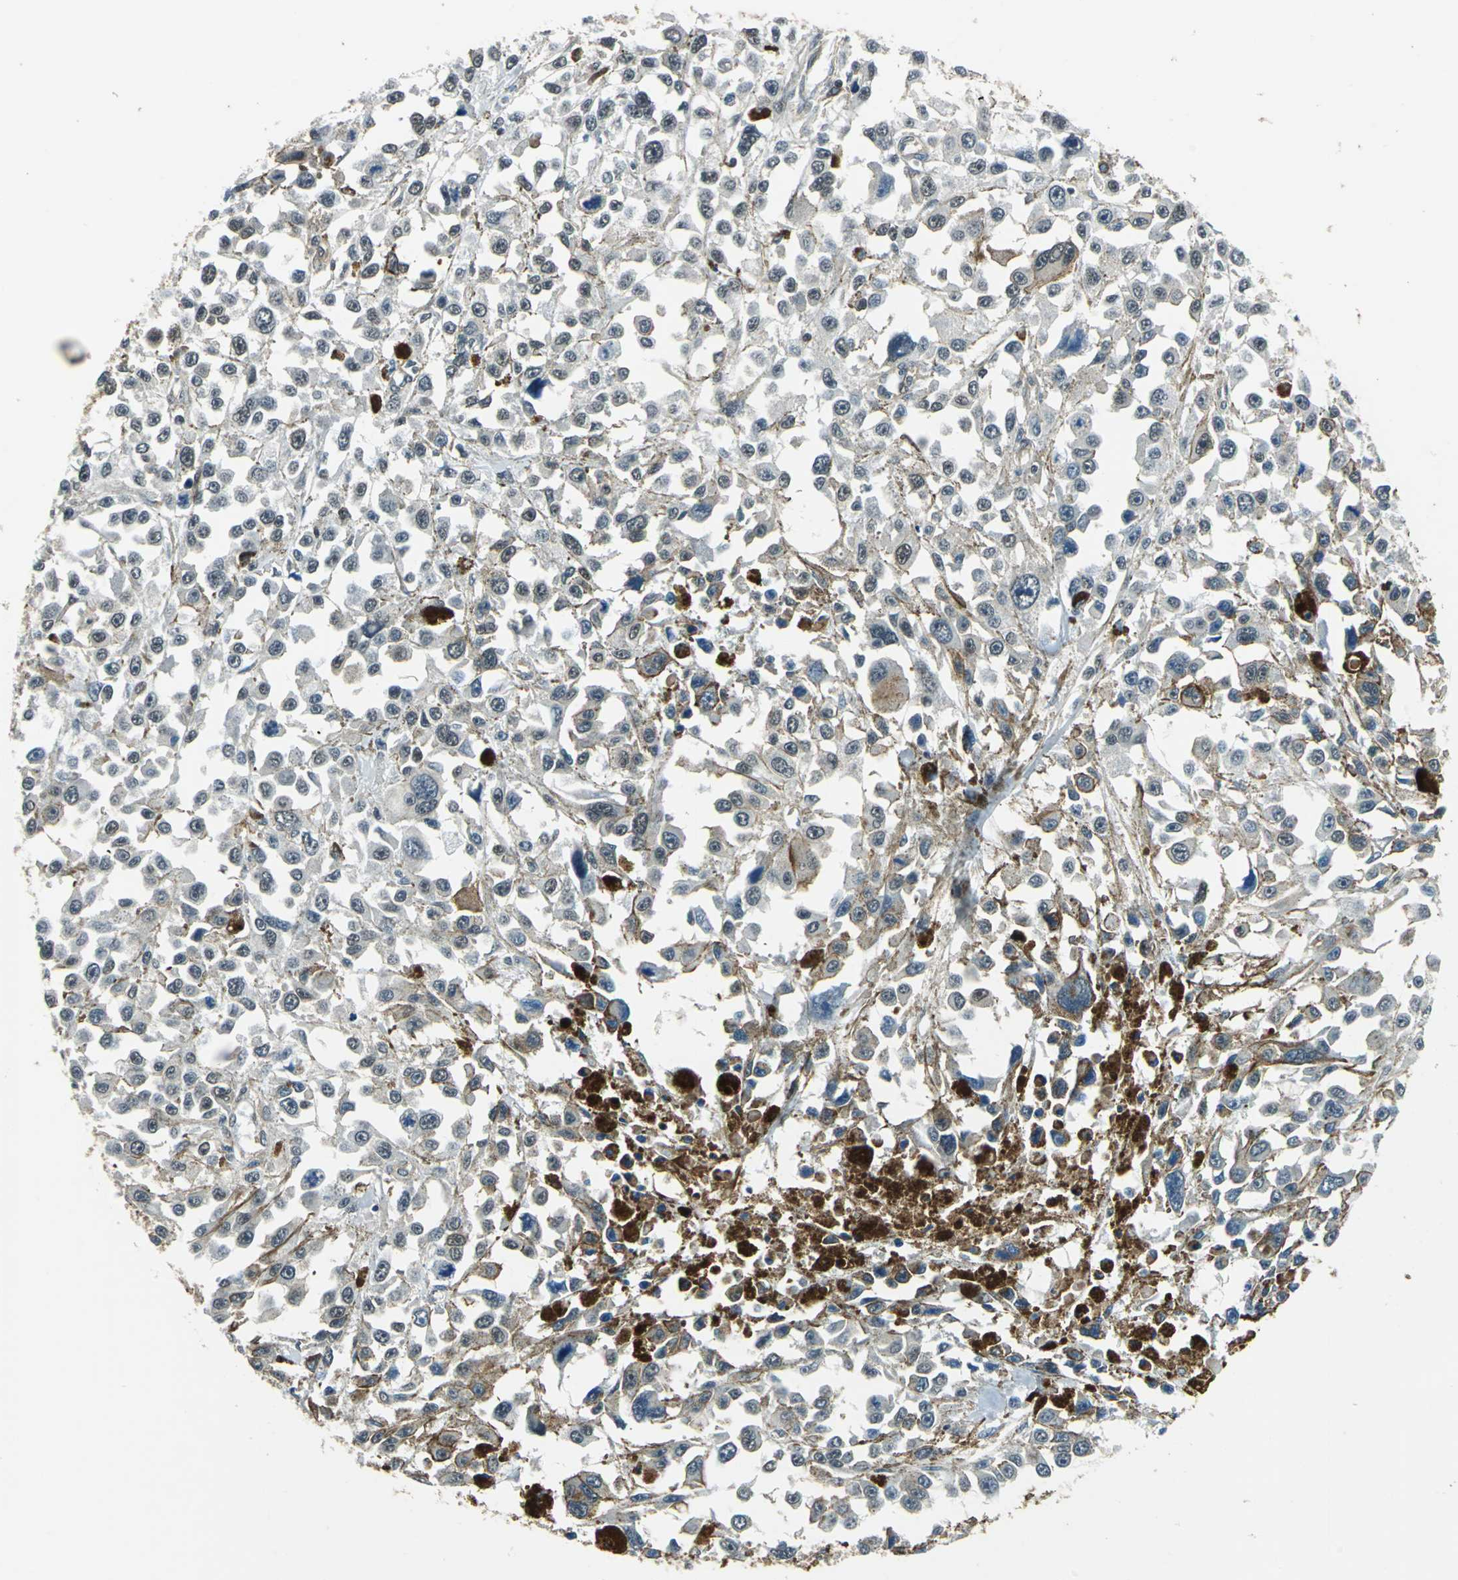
{"staining": {"intensity": "weak", "quantity": "<25%", "location": "cytoplasmic/membranous,nuclear"}, "tissue": "melanoma", "cell_type": "Tumor cells", "image_type": "cancer", "snomed": [{"axis": "morphology", "description": "Malignant melanoma, Metastatic site"}, {"axis": "topography", "description": "Lymph node"}], "caption": "Protein analysis of melanoma reveals no significant staining in tumor cells.", "gene": "ARPC3", "patient": {"sex": "male", "age": 59}}